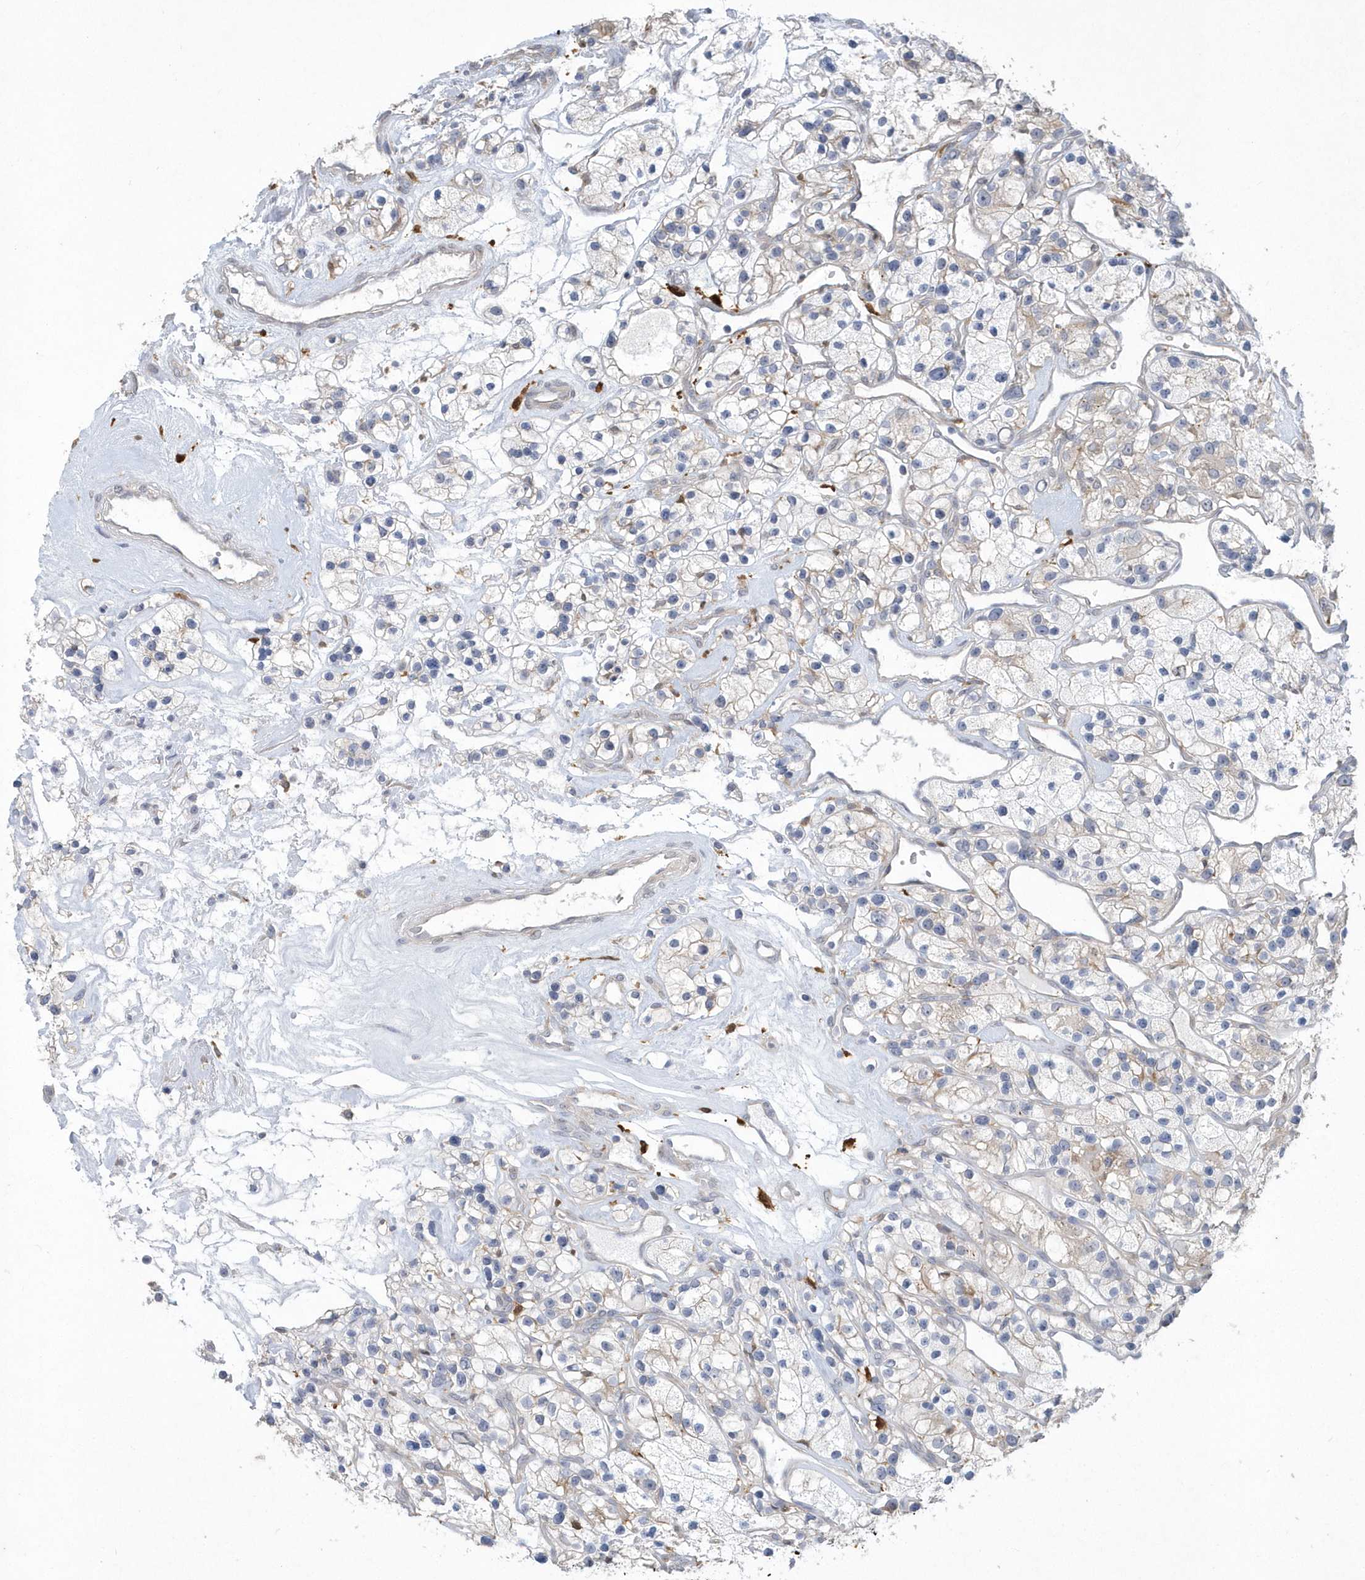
{"staining": {"intensity": "weak", "quantity": "<25%", "location": "cytoplasmic/membranous"}, "tissue": "renal cancer", "cell_type": "Tumor cells", "image_type": "cancer", "snomed": [{"axis": "morphology", "description": "Adenocarcinoma, NOS"}, {"axis": "topography", "description": "Kidney"}], "caption": "IHC of renal cancer demonstrates no staining in tumor cells.", "gene": "TSPEAR", "patient": {"sex": "female", "age": 57}}